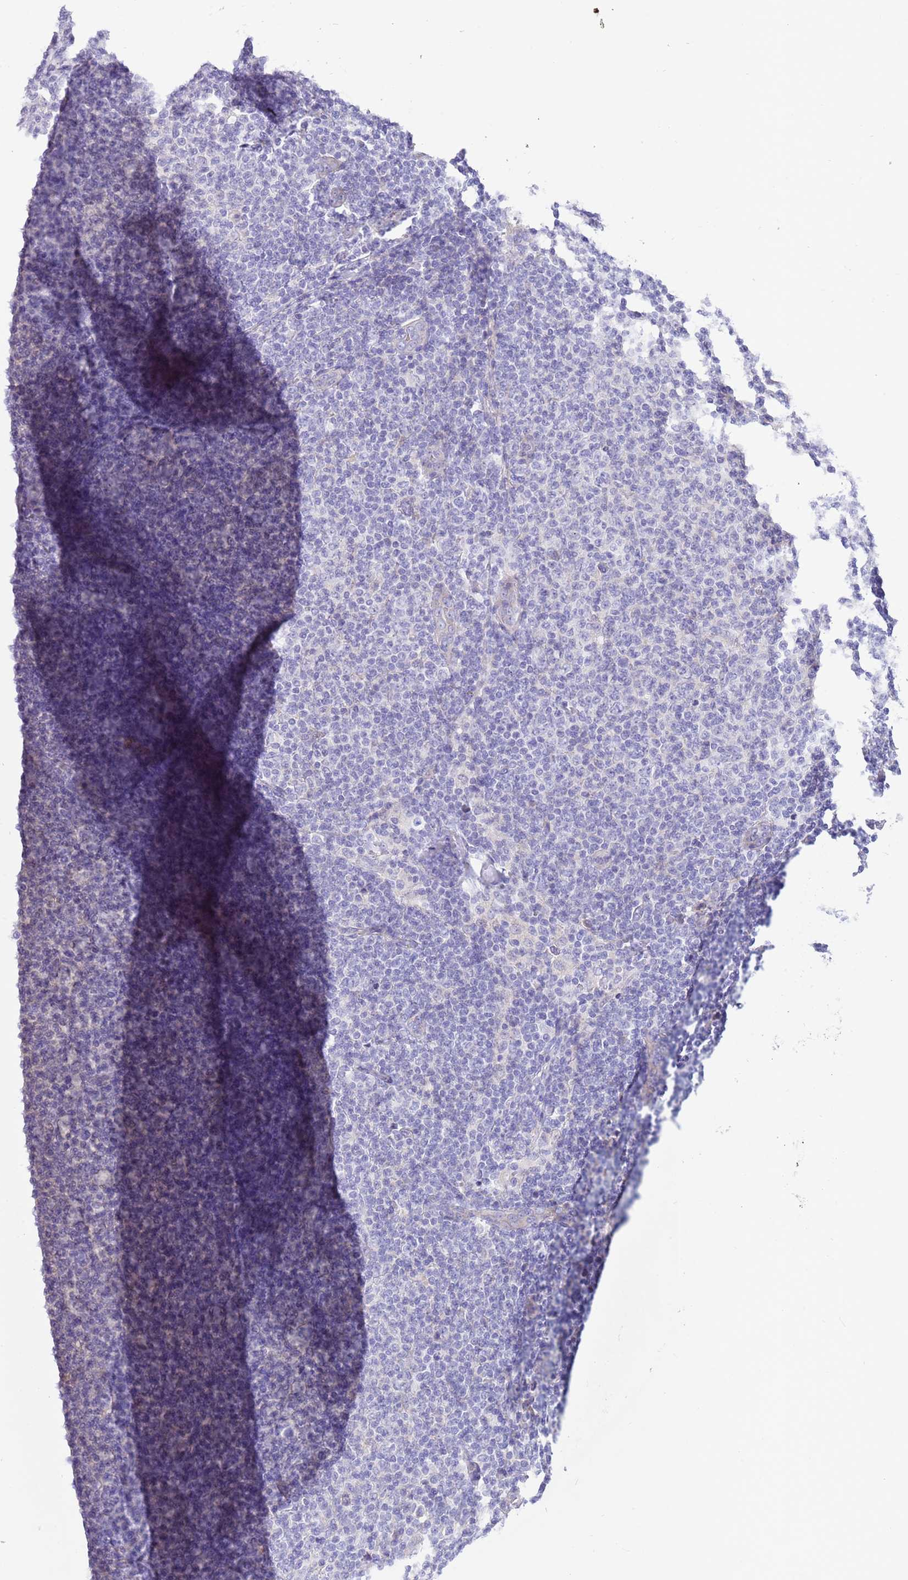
{"staining": {"intensity": "negative", "quantity": "none", "location": "none"}, "tissue": "lymphoma", "cell_type": "Tumor cells", "image_type": "cancer", "snomed": [{"axis": "morphology", "description": "Malignant lymphoma, non-Hodgkin's type, Low grade"}, {"axis": "topography", "description": "Lymph node"}], "caption": "This micrograph is of lymphoma stained with immunohistochemistry (IHC) to label a protein in brown with the nuclei are counter-stained blue. There is no expression in tumor cells.", "gene": "CABYR", "patient": {"sex": "male", "age": 66}}